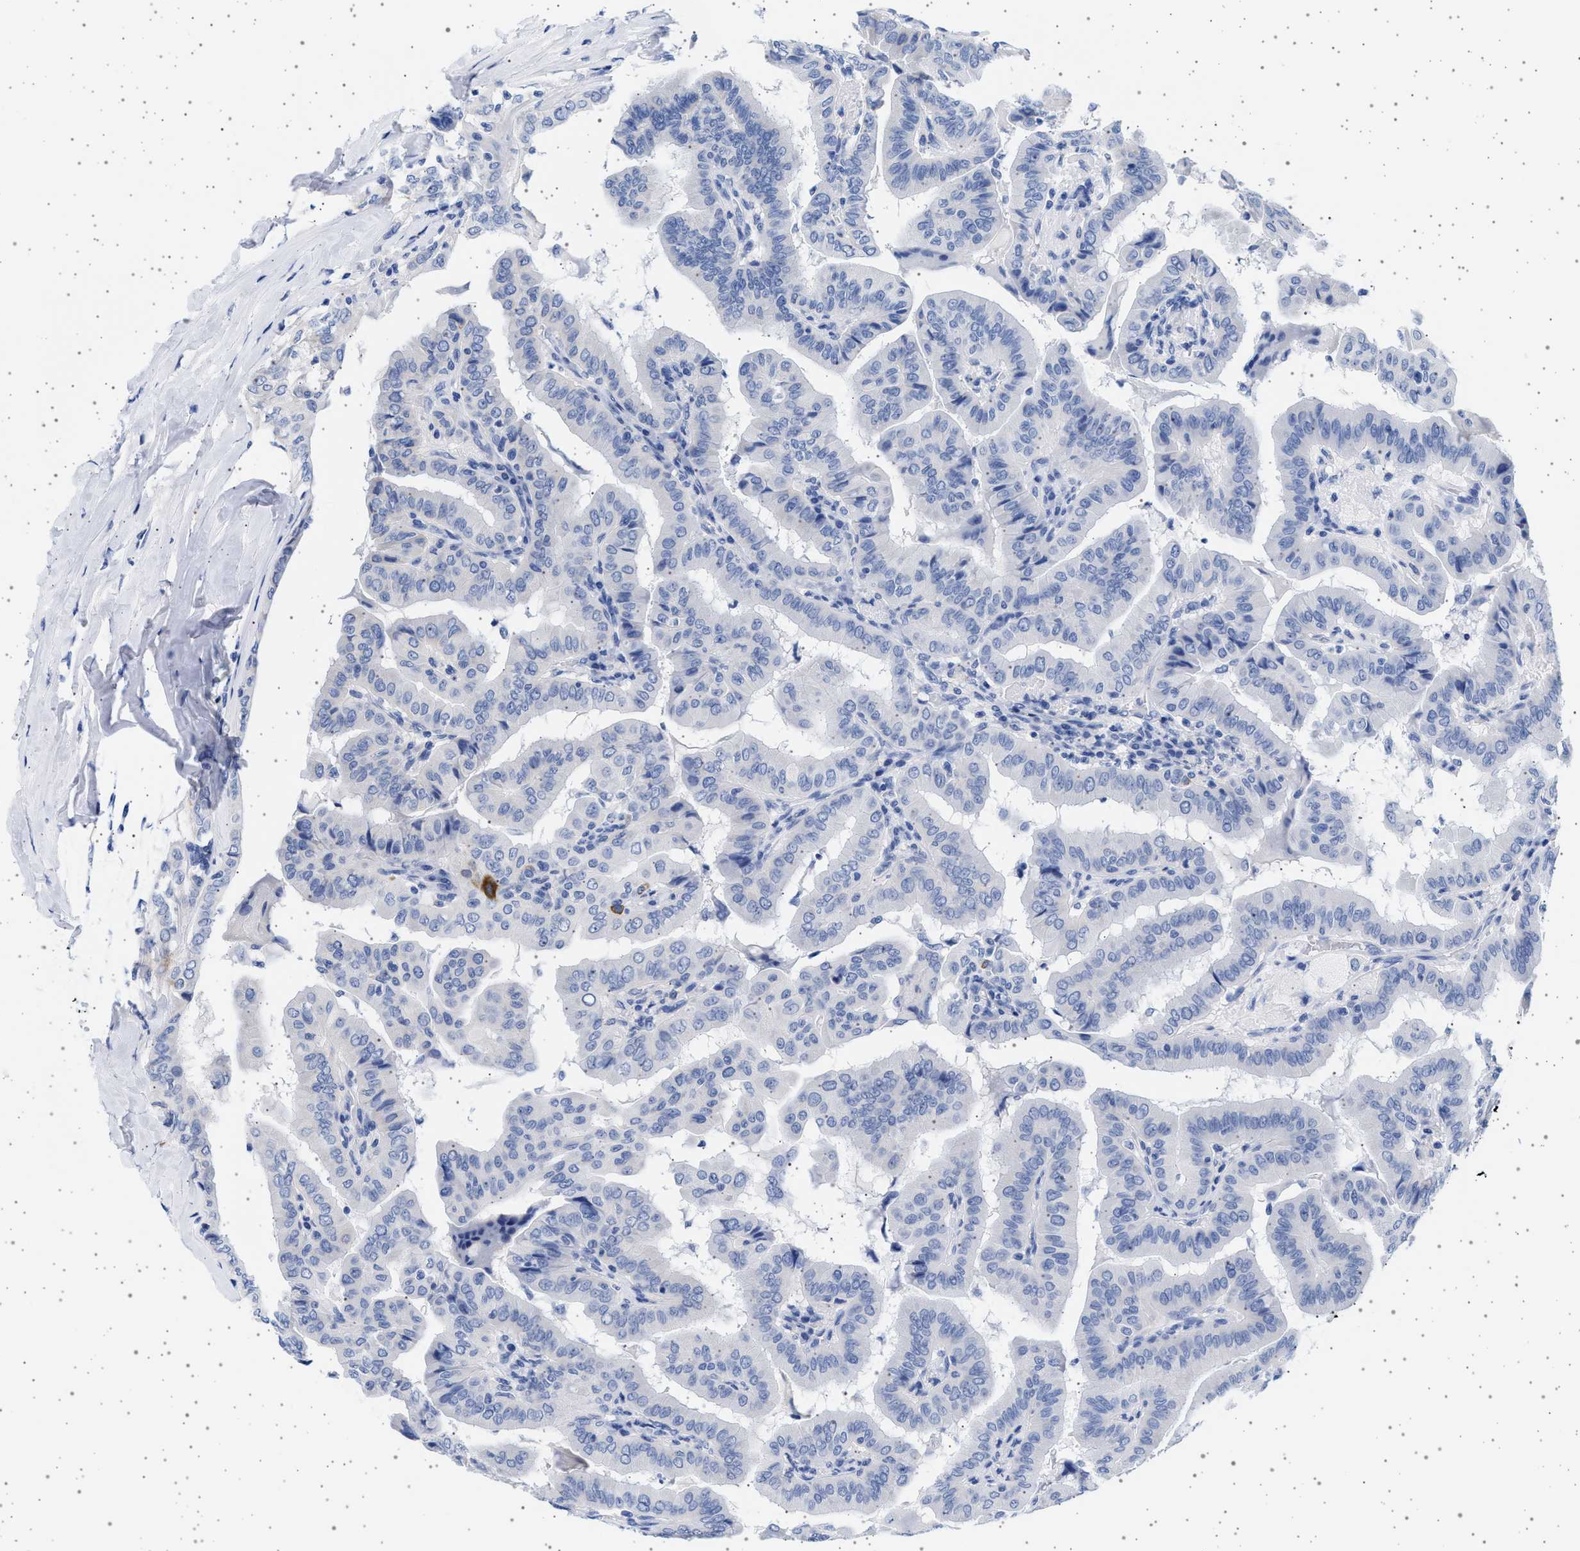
{"staining": {"intensity": "negative", "quantity": "none", "location": "none"}, "tissue": "thyroid cancer", "cell_type": "Tumor cells", "image_type": "cancer", "snomed": [{"axis": "morphology", "description": "Papillary adenocarcinoma, NOS"}, {"axis": "topography", "description": "Thyroid gland"}], "caption": "Immunohistochemistry histopathology image of human thyroid cancer (papillary adenocarcinoma) stained for a protein (brown), which demonstrates no staining in tumor cells.", "gene": "TRMT10B", "patient": {"sex": "male", "age": 33}}